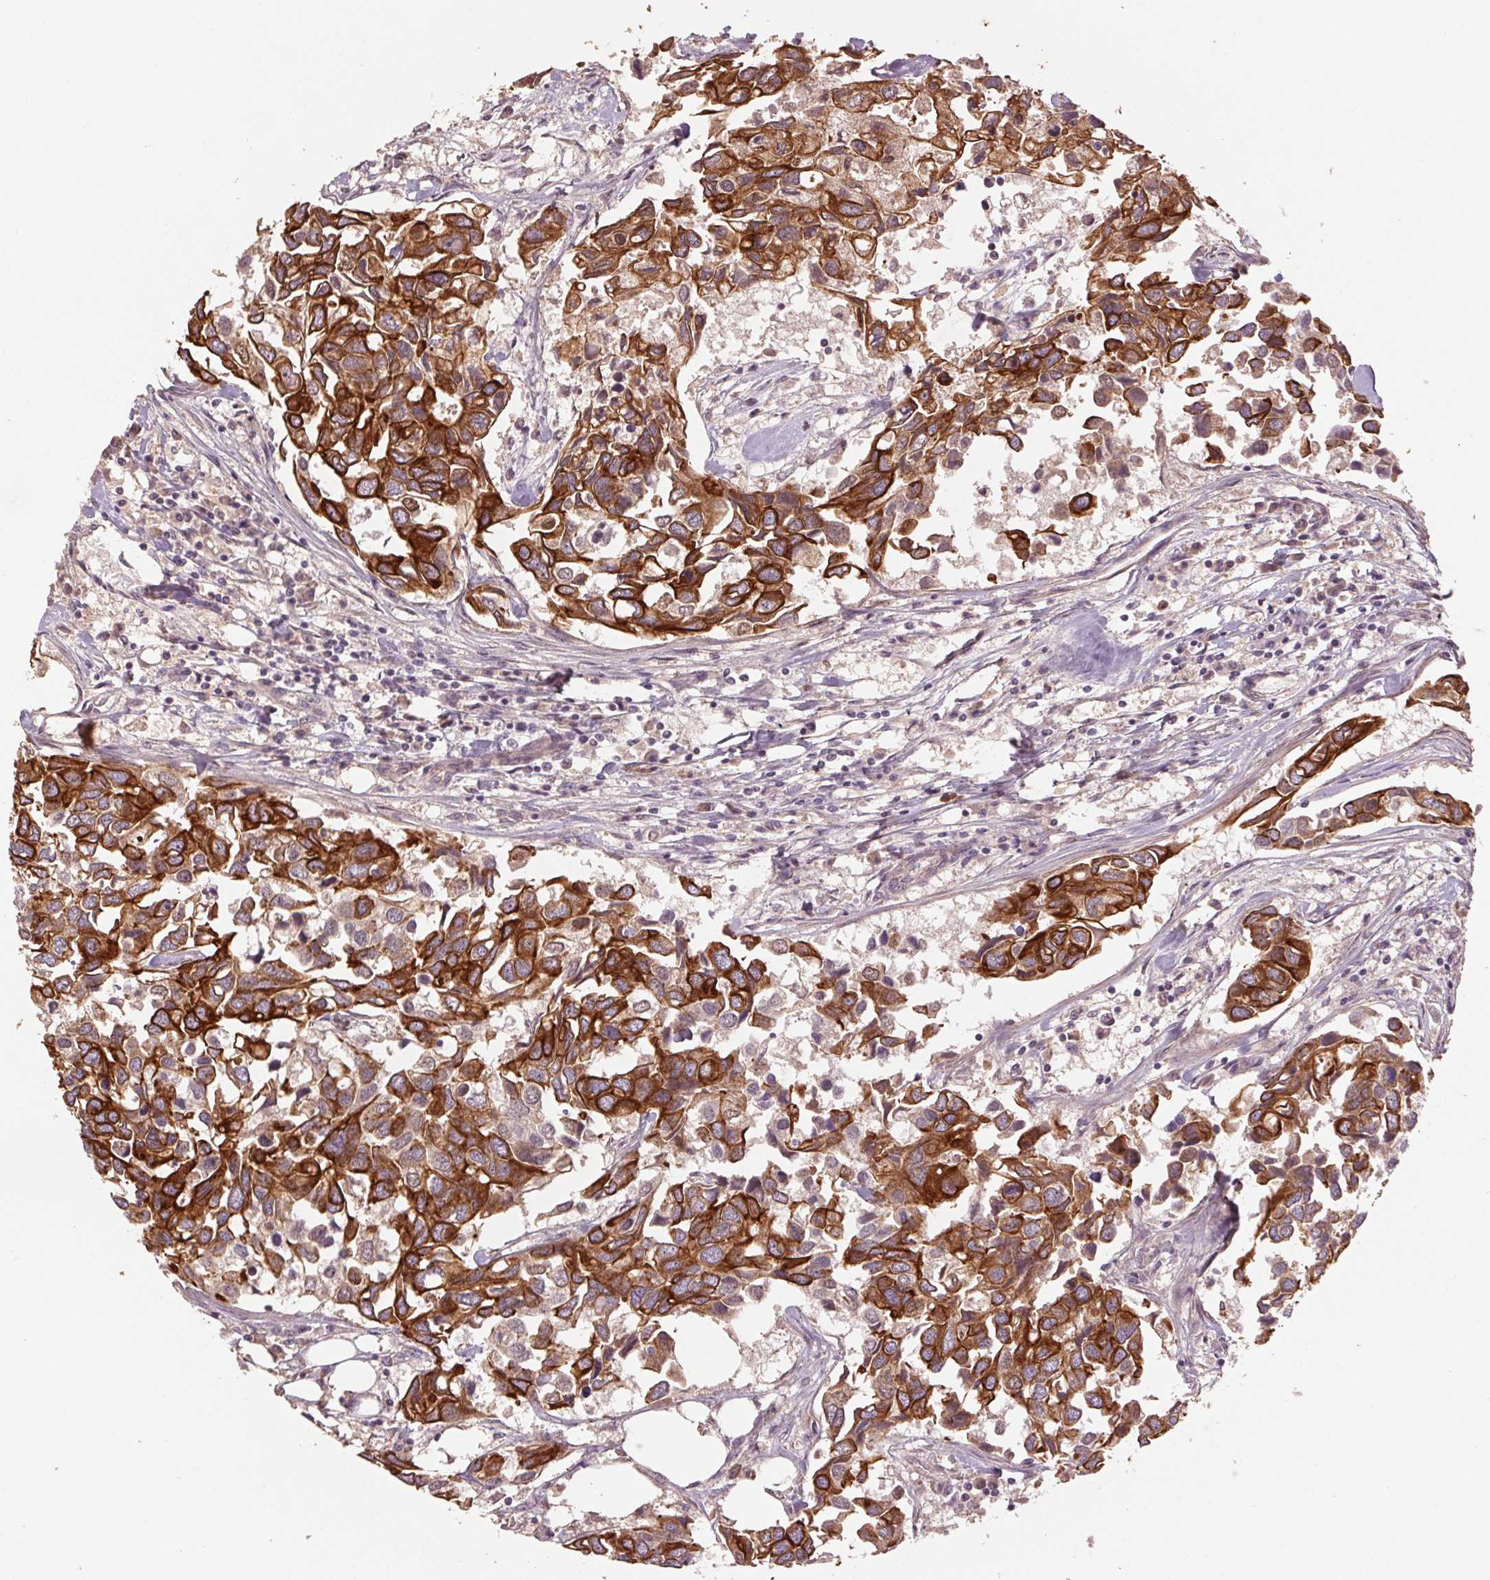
{"staining": {"intensity": "strong", "quantity": ">75%", "location": "cytoplasmic/membranous"}, "tissue": "breast cancer", "cell_type": "Tumor cells", "image_type": "cancer", "snomed": [{"axis": "morphology", "description": "Duct carcinoma"}, {"axis": "topography", "description": "Breast"}], "caption": "Immunohistochemical staining of intraductal carcinoma (breast) shows high levels of strong cytoplasmic/membranous staining in about >75% of tumor cells. (Stains: DAB in brown, nuclei in blue, Microscopy: brightfield microscopy at high magnification).", "gene": "SMLR1", "patient": {"sex": "female", "age": 83}}